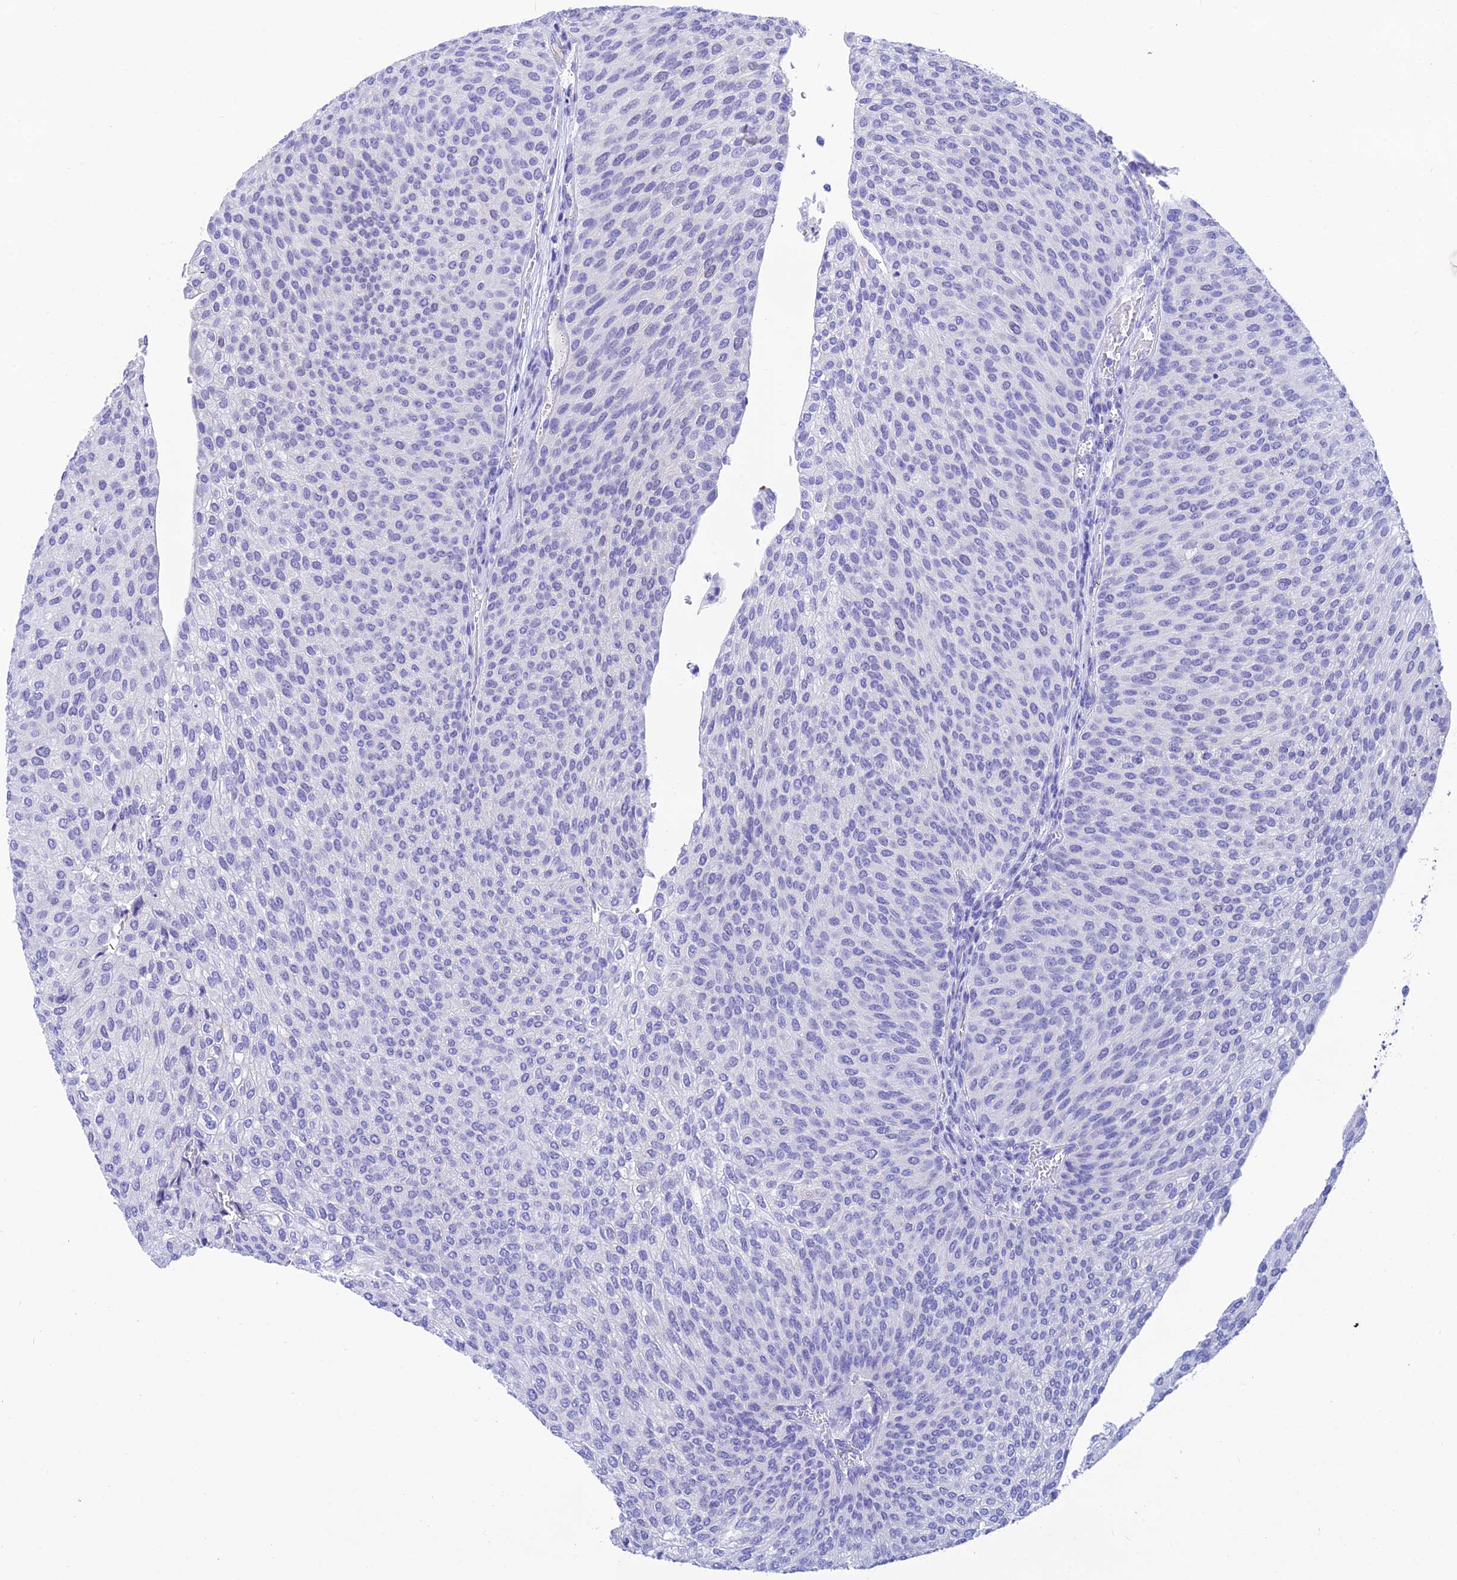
{"staining": {"intensity": "negative", "quantity": "none", "location": "none"}, "tissue": "urothelial cancer", "cell_type": "Tumor cells", "image_type": "cancer", "snomed": [{"axis": "morphology", "description": "Urothelial carcinoma, High grade"}, {"axis": "topography", "description": "Urinary bladder"}], "caption": "The photomicrograph displays no significant positivity in tumor cells of urothelial carcinoma (high-grade). (Brightfield microscopy of DAB (3,3'-diaminobenzidine) immunohistochemistry at high magnification).", "gene": "KDELR3", "patient": {"sex": "female", "age": 79}}